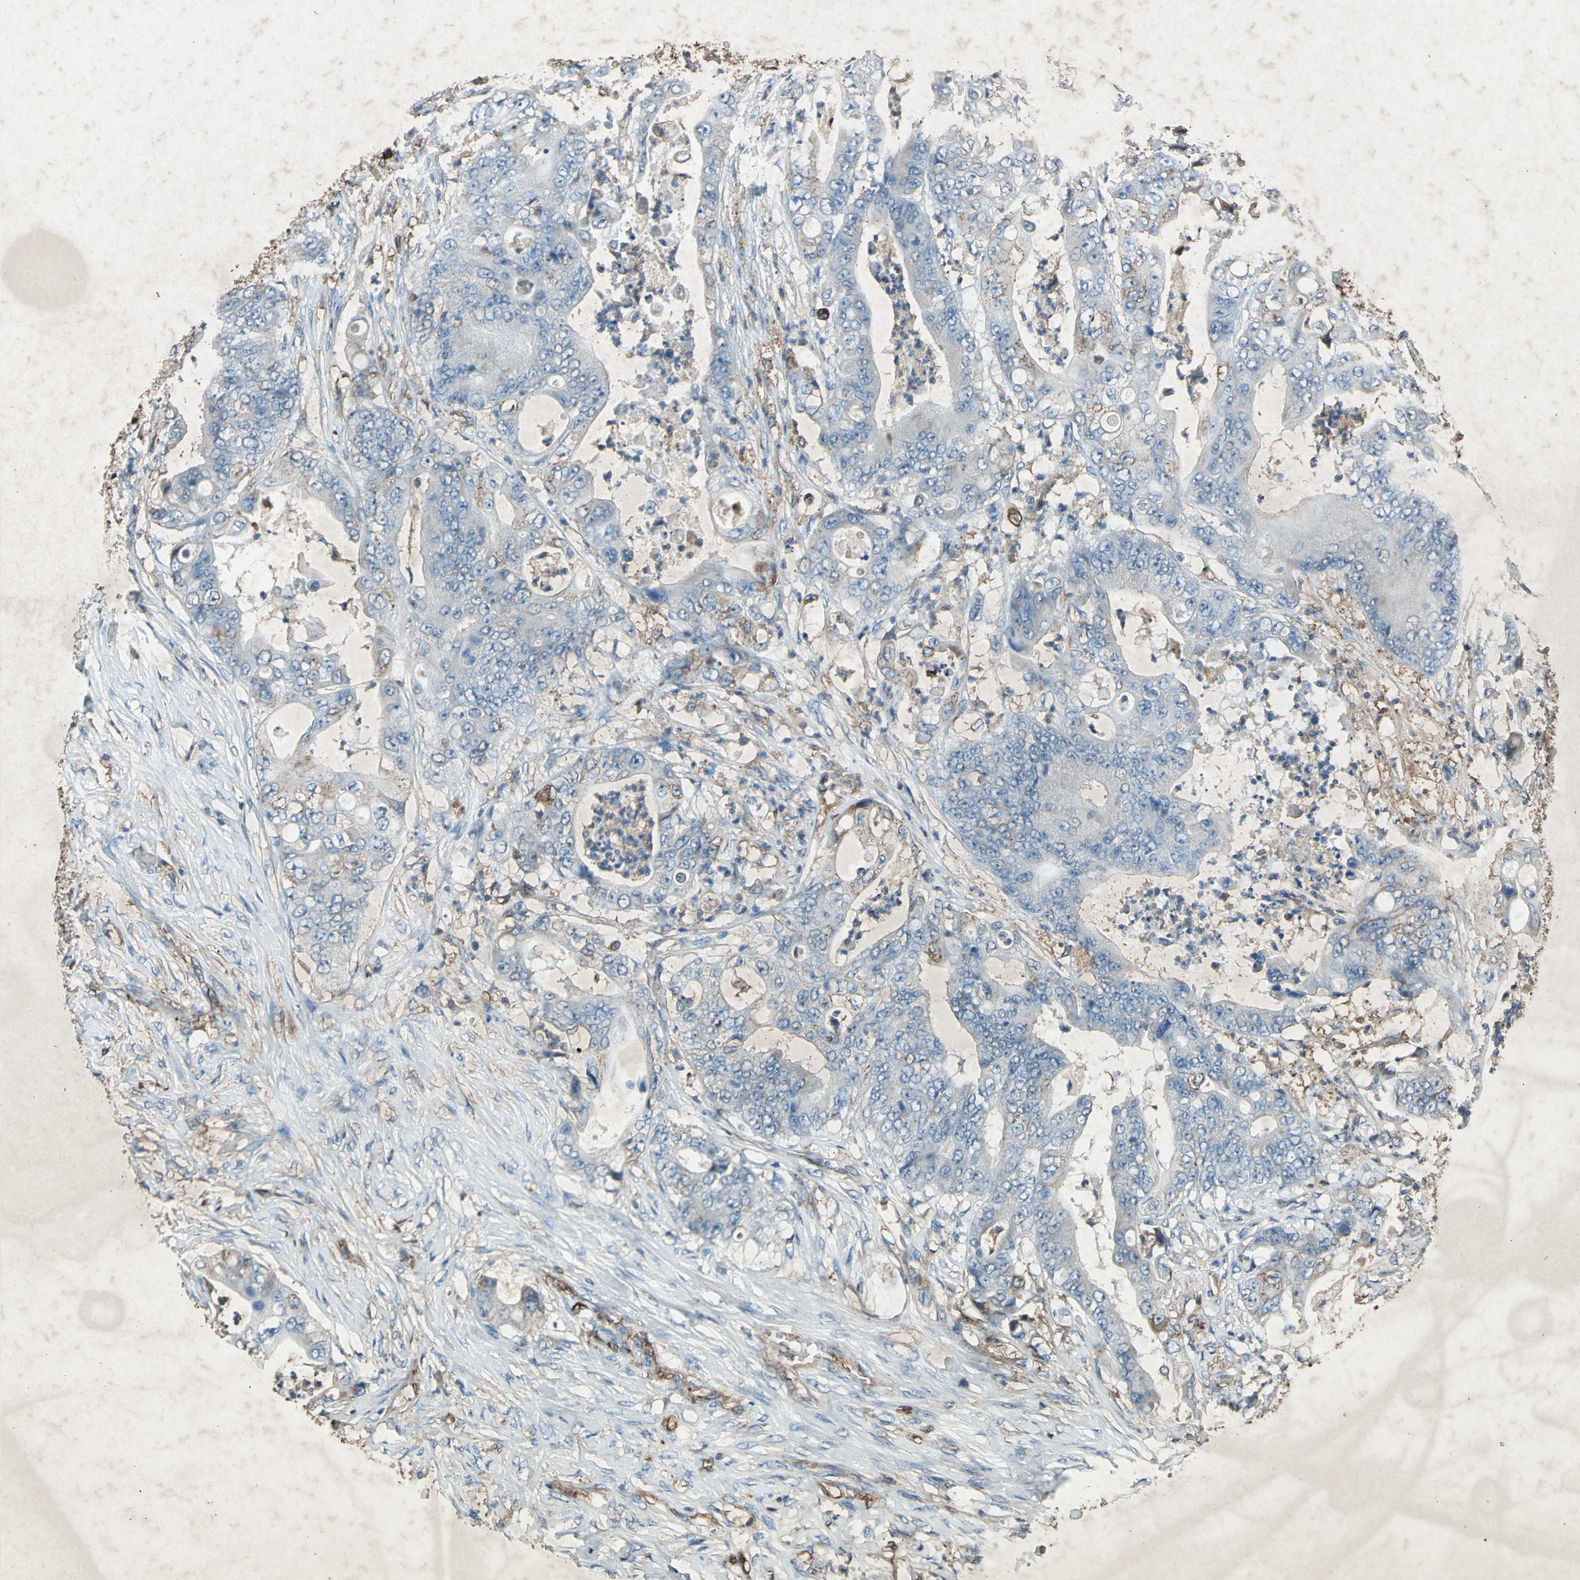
{"staining": {"intensity": "weak", "quantity": "25%-75%", "location": "cytoplasmic/membranous"}, "tissue": "stomach cancer", "cell_type": "Tumor cells", "image_type": "cancer", "snomed": [{"axis": "morphology", "description": "Adenocarcinoma, NOS"}, {"axis": "topography", "description": "Stomach"}], "caption": "Immunohistochemistry photomicrograph of neoplastic tissue: human stomach cancer (adenocarcinoma) stained using immunohistochemistry shows low levels of weak protein expression localized specifically in the cytoplasmic/membranous of tumor cells, appearing as a cytoplasmic/membranous brown color.", "gene": "CCR6", "patient": {"sex": "female", "age": 73}}